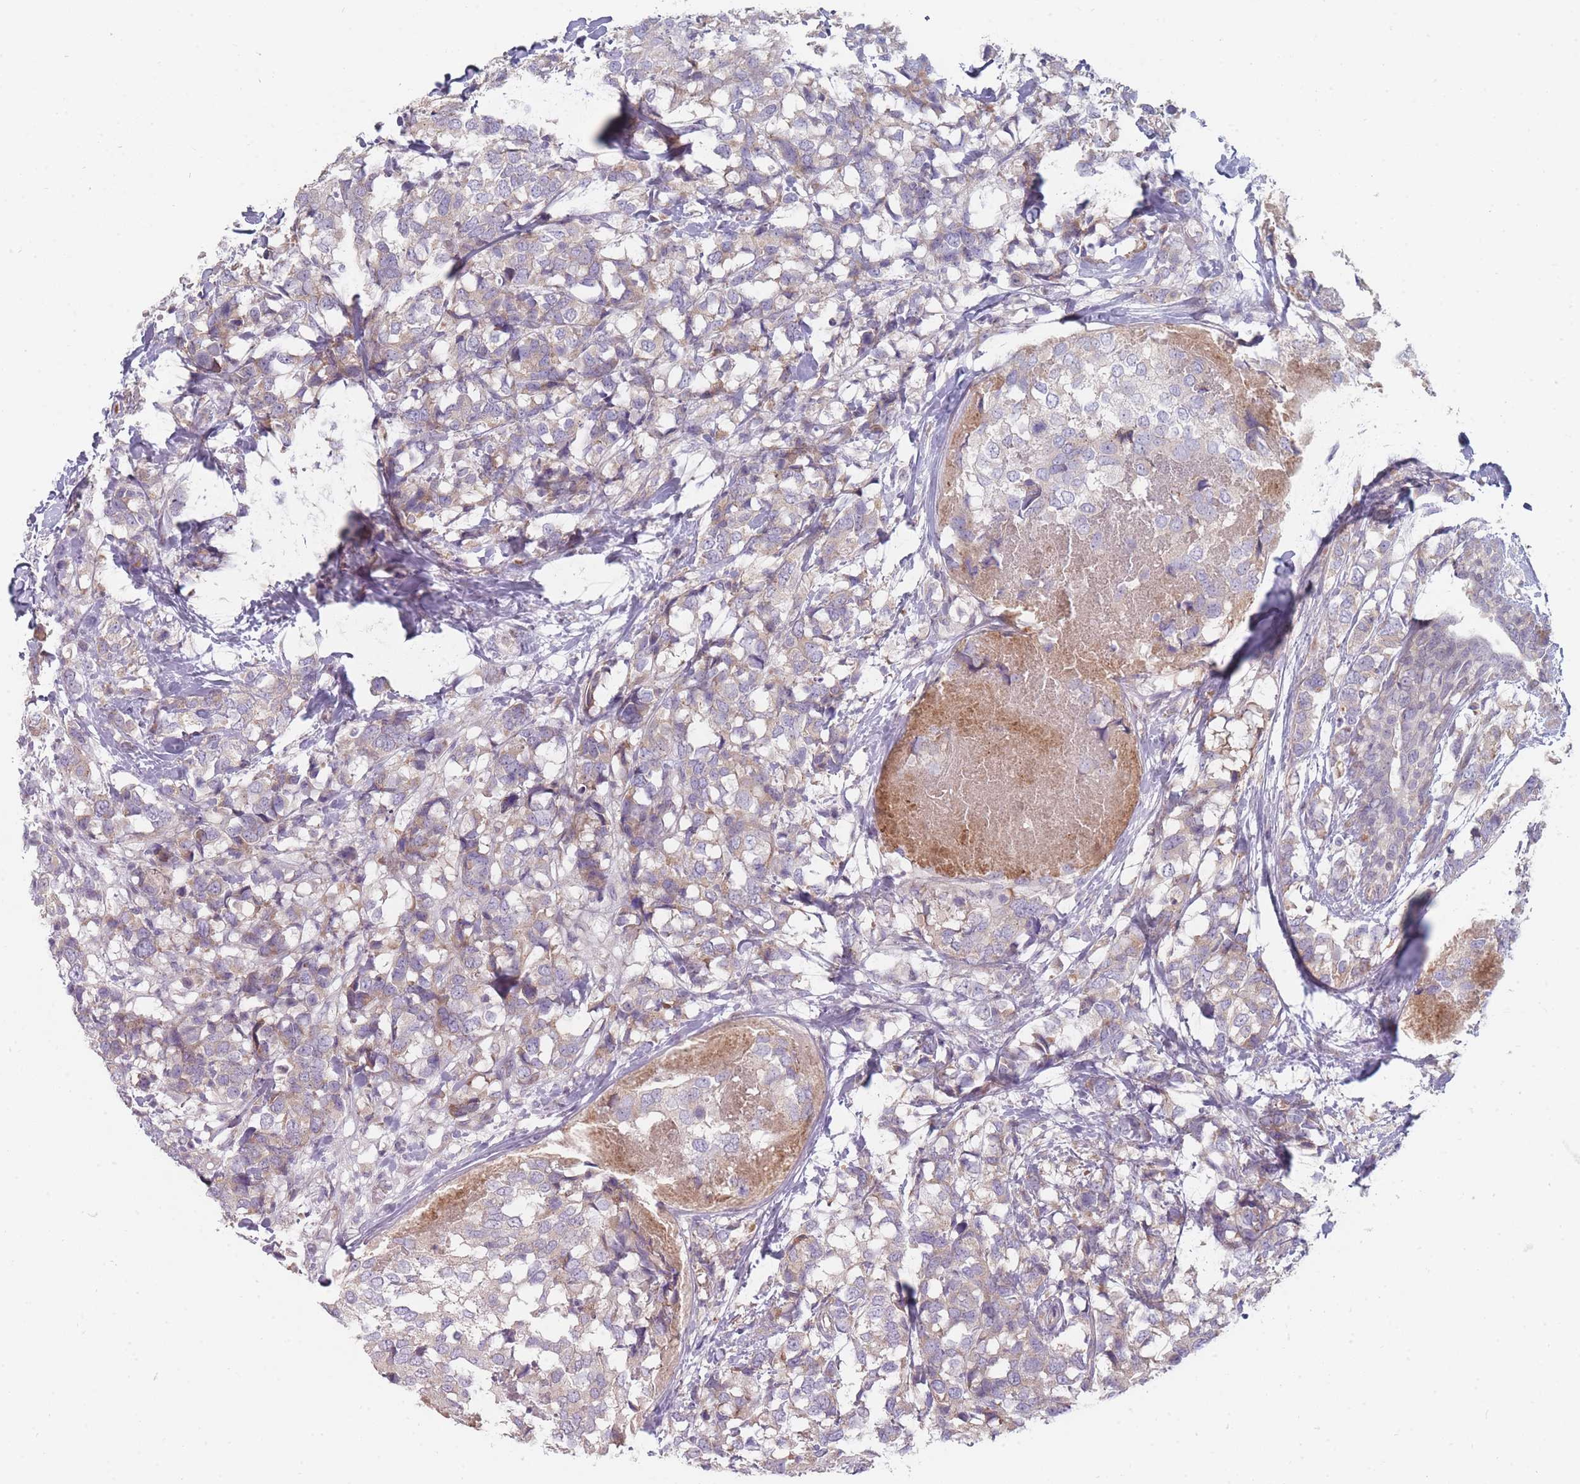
{"staining": {"intensity": "weak", "quantity": "<25%", "location": "cytoplasmic/membranous"}, "tissue": "breast cancer", "cell_type": "Tumor cells", "image_type": "cancer", "snomed": [{"axis": "morphology", "description": "Lobular carcinoma"}, {"axis": "topography", "description": "Breast"}], "caption": "The immunohistochemistry (IHC) micrograph has no significant positivity in tumor cells of lobular carcinoma (breast) tissue.", "gene": "PCDH12", "patient": {"sex": "female", "age": 59}}